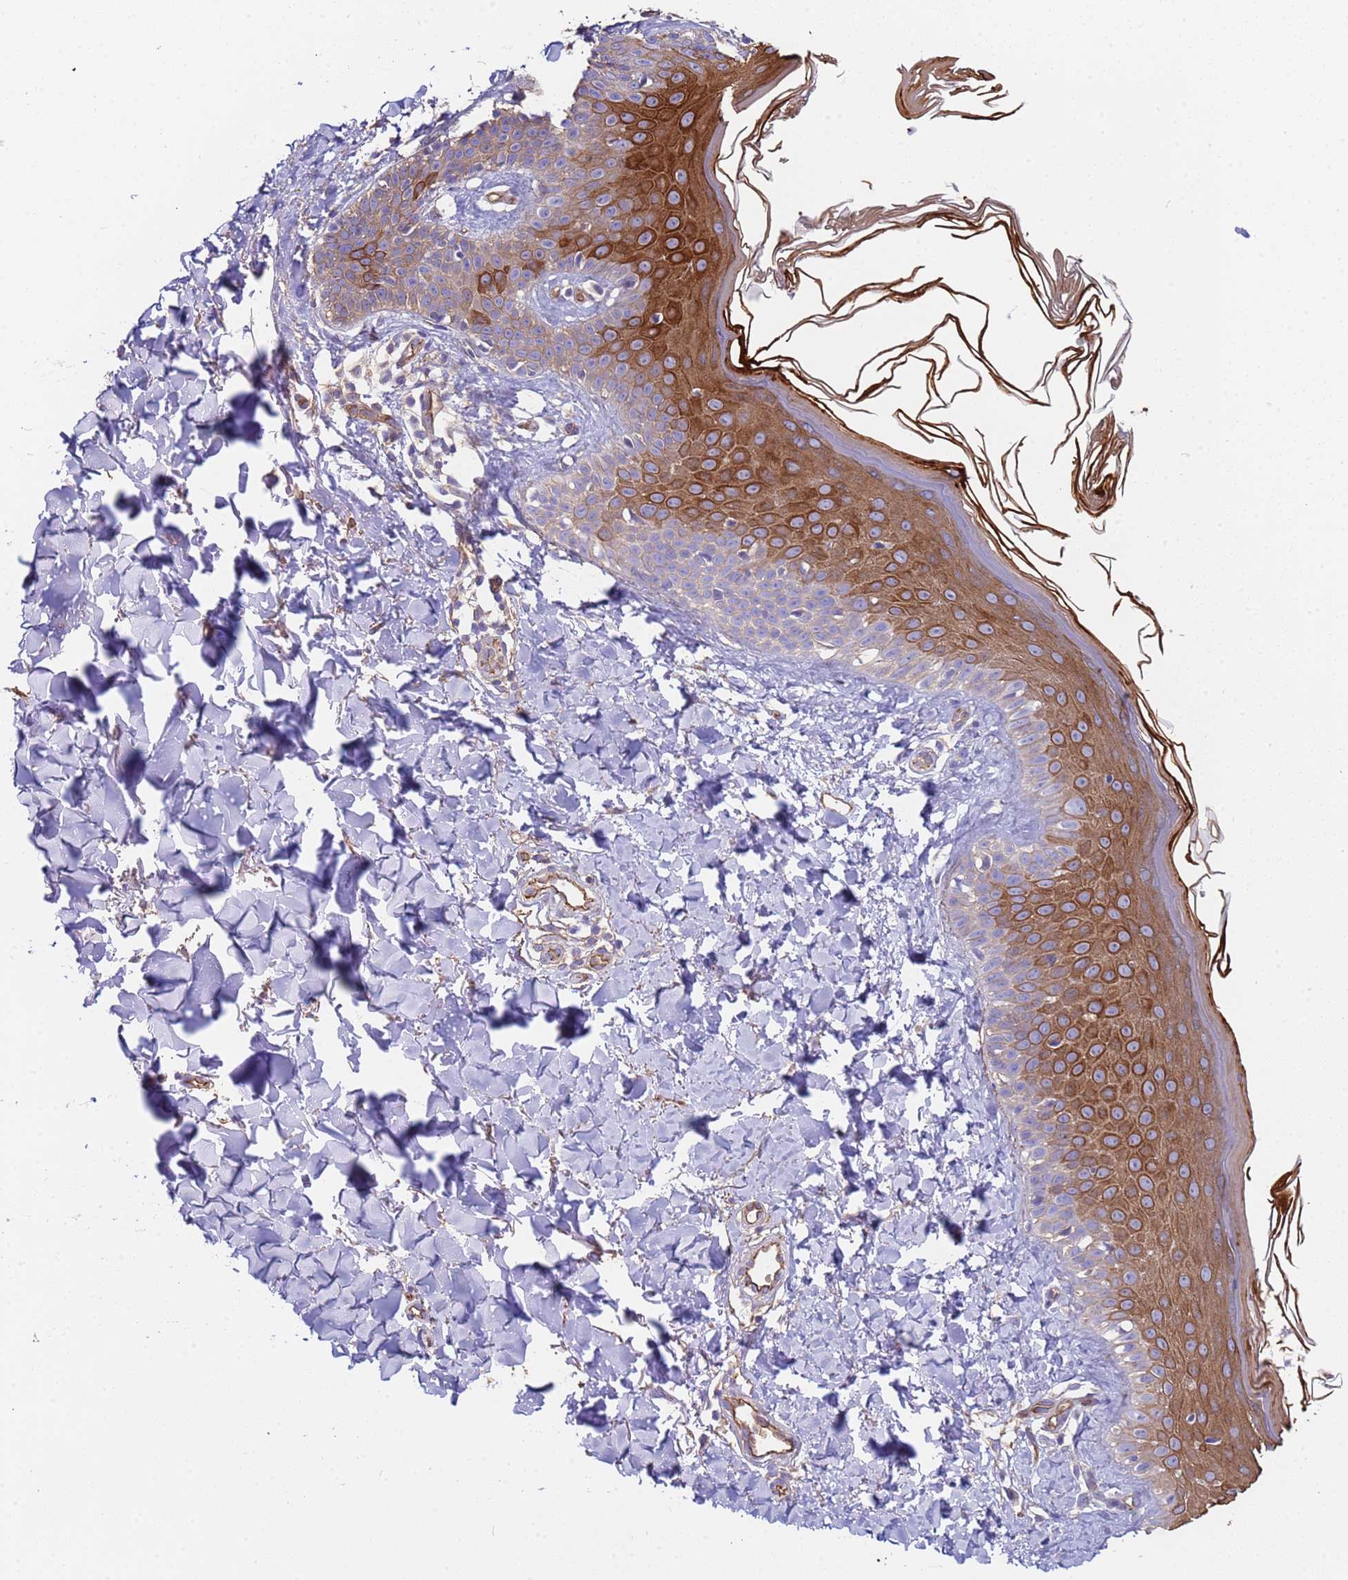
{"staining": {"intensity": "negative", "quantity": "none", "location": "none"}, "tissue": "skin", "cell_type": "Fibroblasts", "image_type": "normal", "snomed": [{"axis": "morphology", "description": "Normal tissue, NOS"}, {"axis": "topography", "description": "Skin"}], "caption": "Human skin stained for a protein using immunohistochemistry (IHC) shows no staining in fibroblasts.", "gene": "ZNF248", "patient": {"sex": "male", "age": 52}}